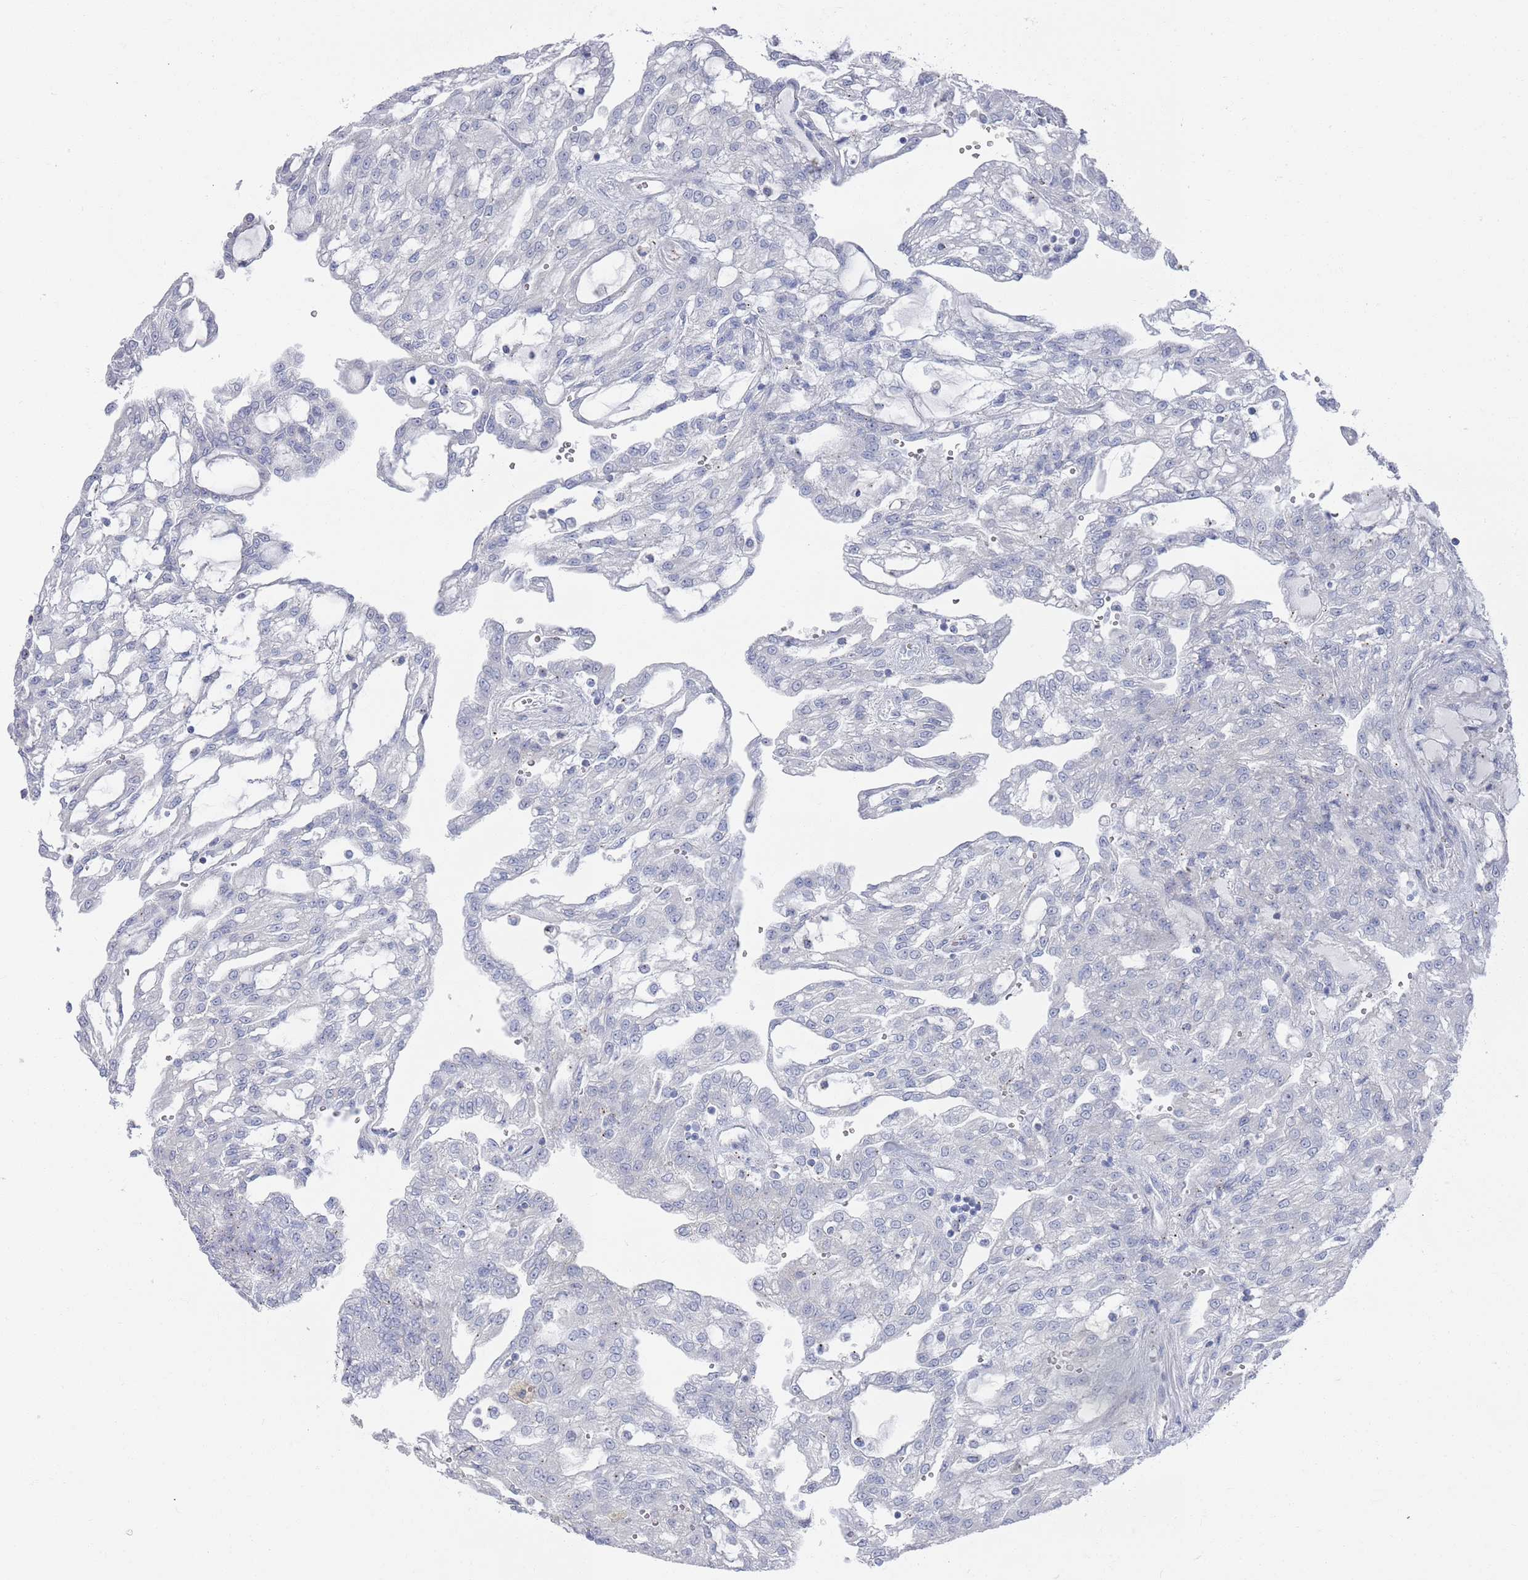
{"staining": {"intensity": "negative", "quantity": "none", "location": "none"}, "tissue": "renal cancer", "cell_type": "Tumor cells", "image_type": "cancer", "snomed": [{"axis": "morphology", "description": "Adenocarcinoma, NOS"}, {"axis": "topography", "description": "Kidney"}], "caption": "Tumor cells show no significant expression in renal cancer (adenocarcinoma).", "gene": "MAT1A", "patient": {"sex": "male", "age": 63}}